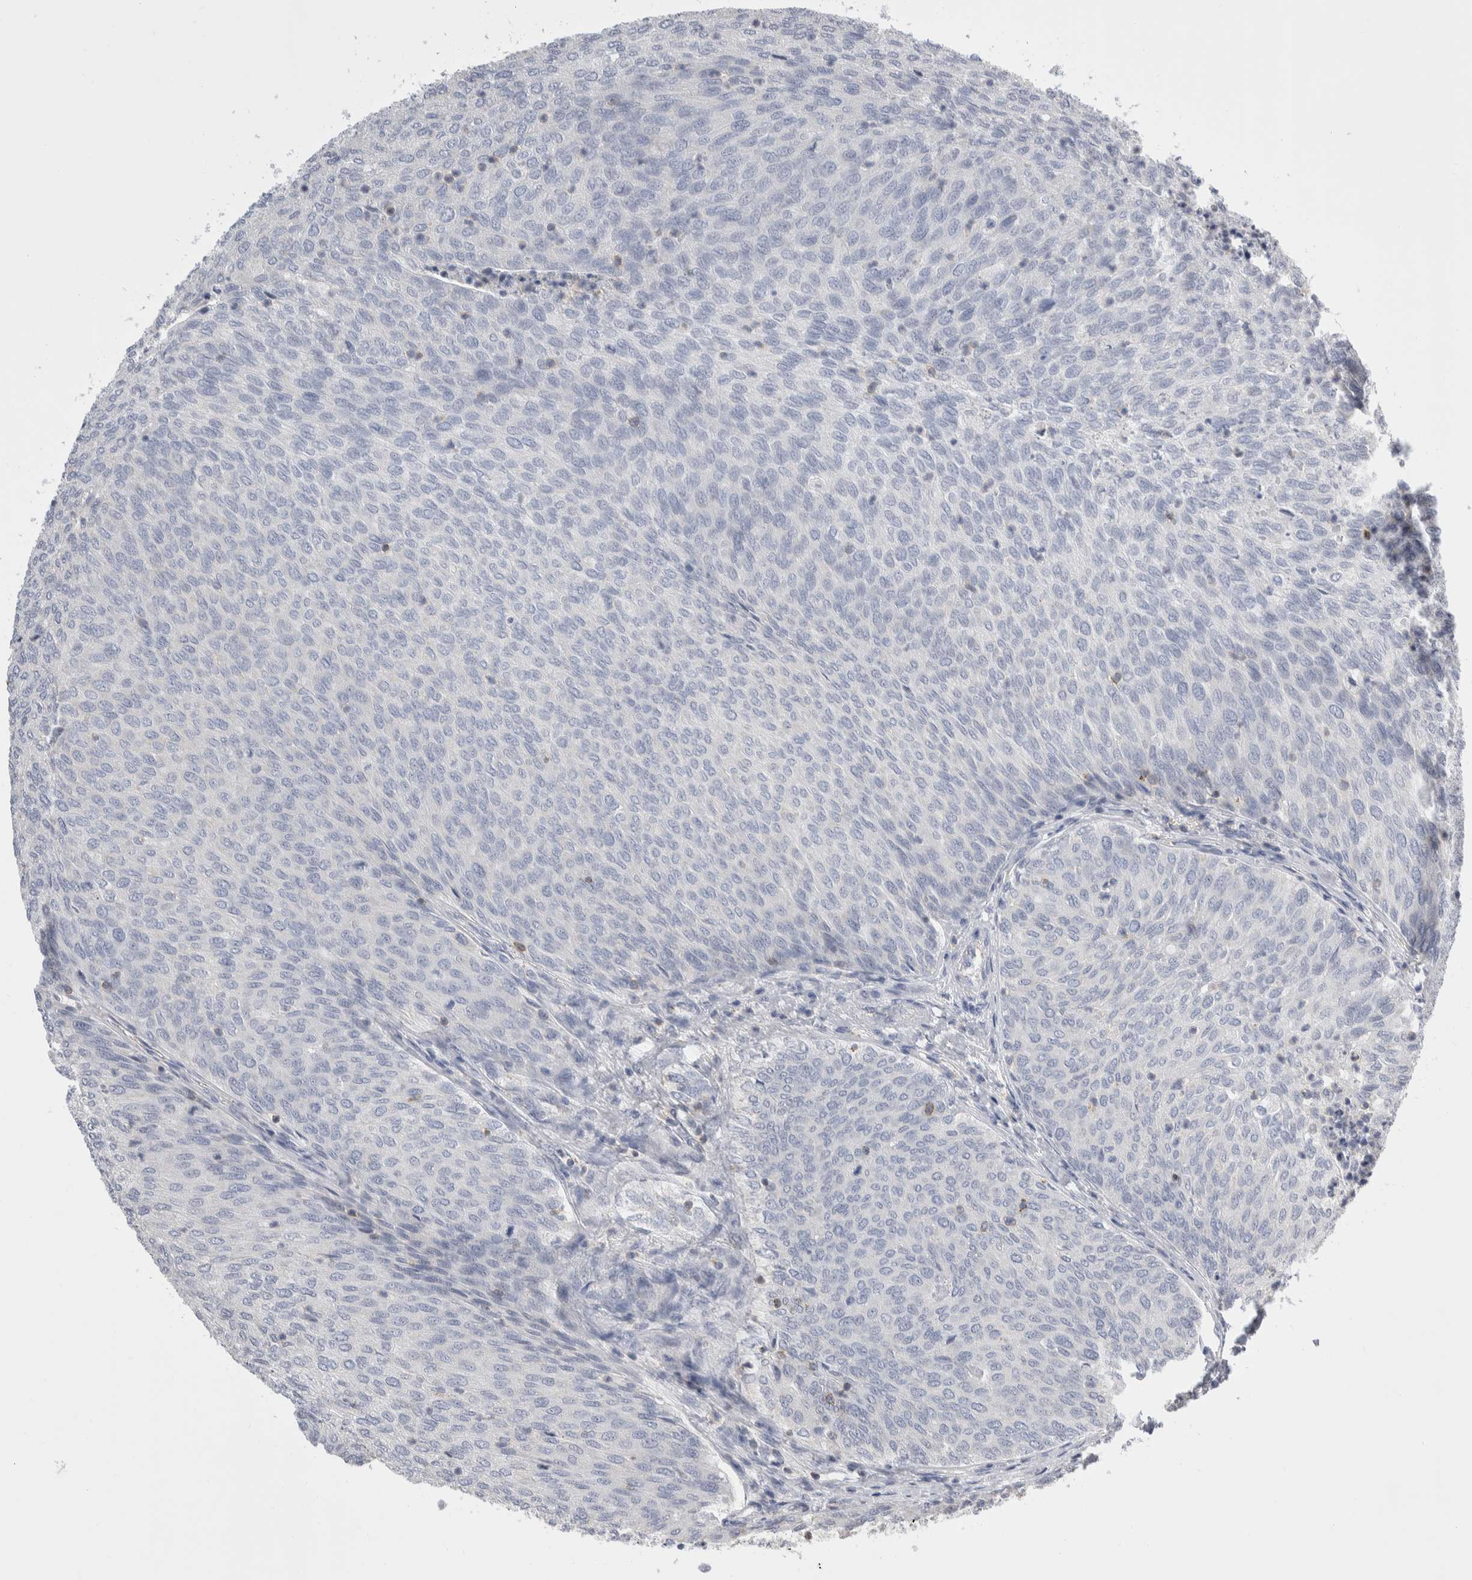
{"staining": {"intensity": "negative", "quantity": "none", "location": "none"}, "tissue": "urothelial cancer", "cell_type": "Tumor cells", "image_type": "cancer", "snomed": [{"axis": "morphology", "description": "Urothelial carcinoma, Low grade"}, {"axis": "topography", "description": "Urinary bladder"}], "caption": "Immunohistochemical staining of low-grade urothelial carcinoma displays no significant staining in tumor cells.", "gene": "CEP295NL", "patient": {"sex": "female", "age": 79}}